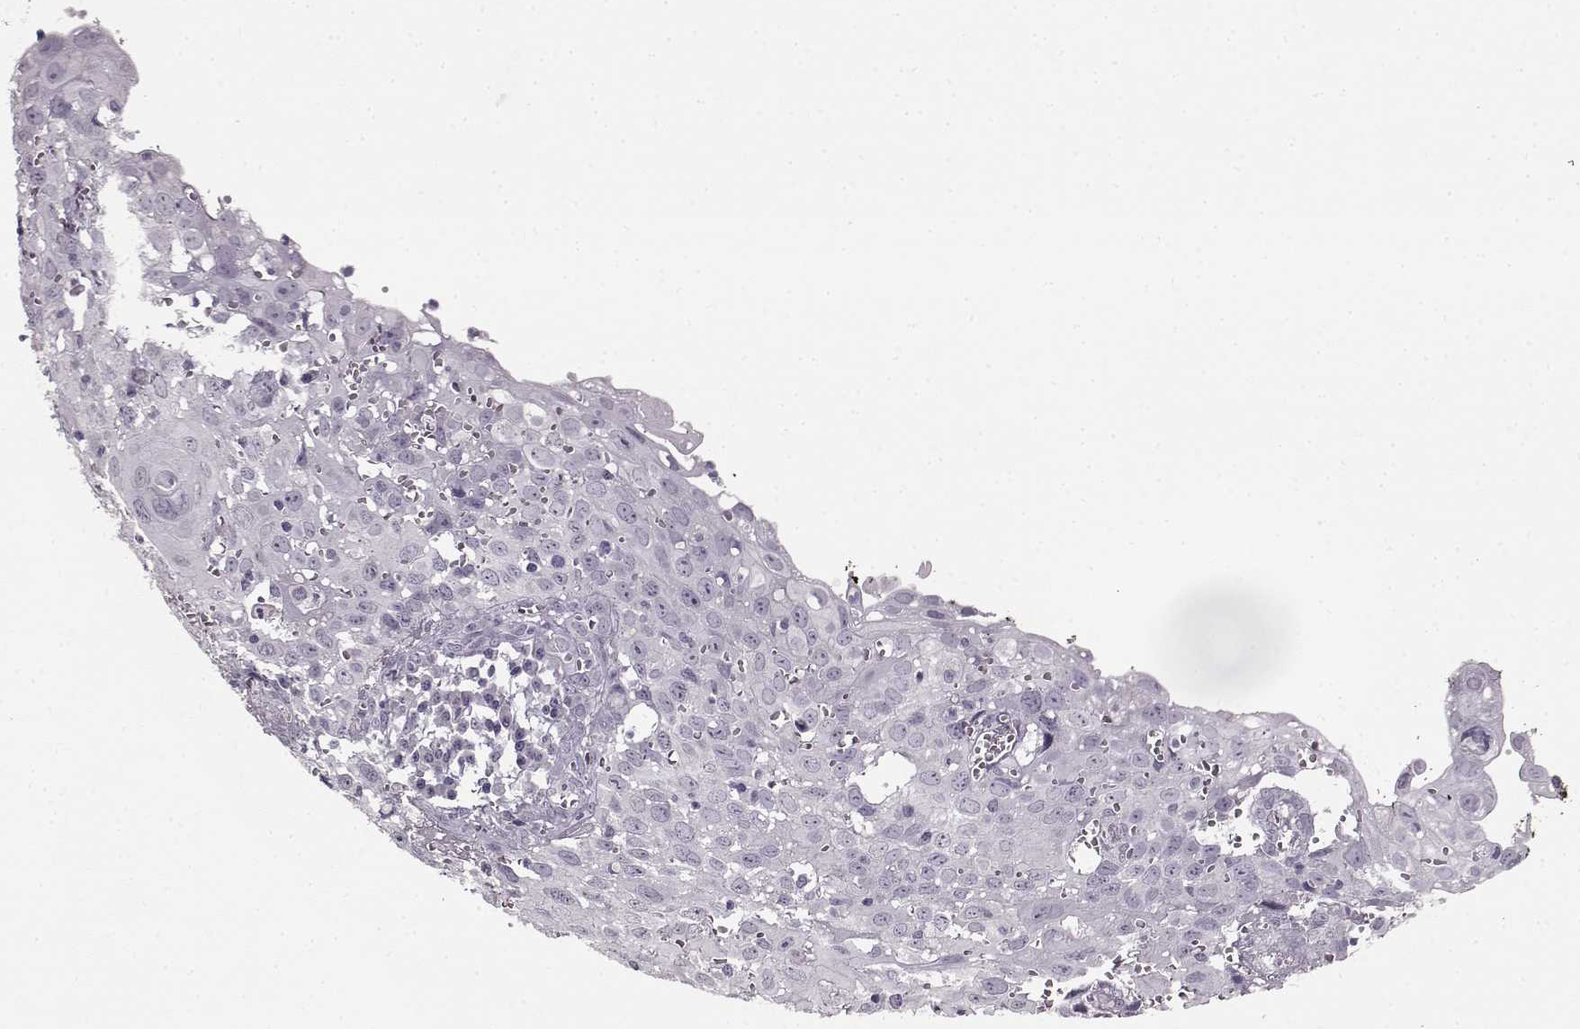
{"staining": {"intensity": "negative", "quantity": "none", "location": "none"}, "tissue": "cervical cancer", "cell_type": "Tumor cells", "image_type": "cancer", "snomed": [{"axis": "morphology", "description": "Squamous cell carcinoma, NOS"}, {"axis": "topography", "description": "Cervix"}], "caption": "High power microscopy histopathology image of an IHC photomicrograph of cervical cancer, revealing no significant positivity in tumor cells.", "gene": "FSHB", "patient": {"sex": "female", "age": 38}}